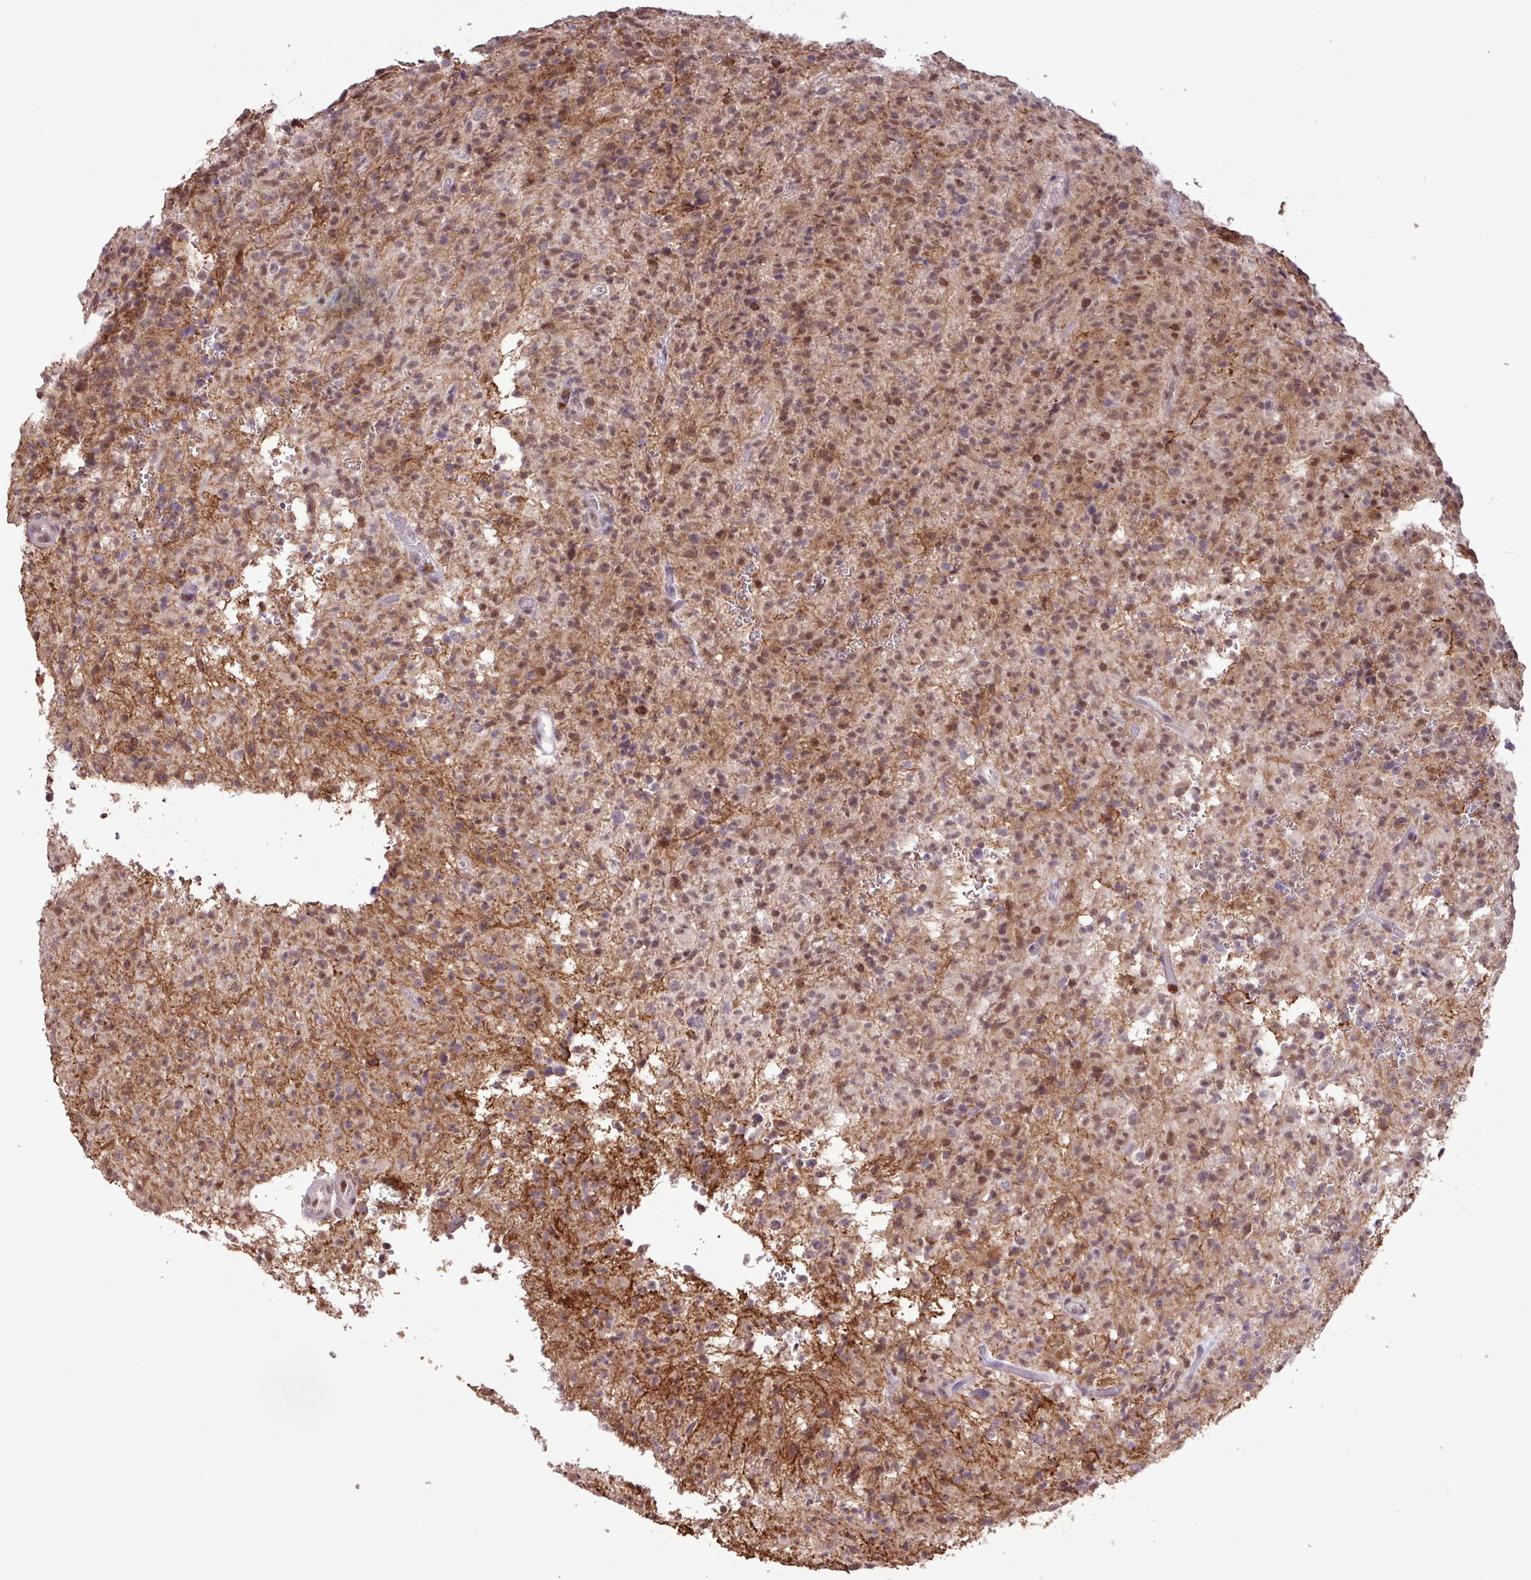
{"staining": {"intensity": "moderate", "quantity": "25%-75%", "location": "nuclear"}, "tissue": "glioma", "cell_type": "Tumor cells", "image_type": "cancer", "snomed": [{"axis": "morphology", "description": "Glioma, malignant, High grade"}, {"axis": "topography", "description": "Brain"}], "caption": "Immunohistochemistry (IHC) micrograph of neoplastic tissue: human high-grade glioma (malignant) stained using immunohistochemistry shows medium levels of moderate protein expression localized specifically in the nuclear of tumor cells, appearing as a nuclear brown color.", "gene": "GON7", "patient": {"sex": "female", "age": 57}}